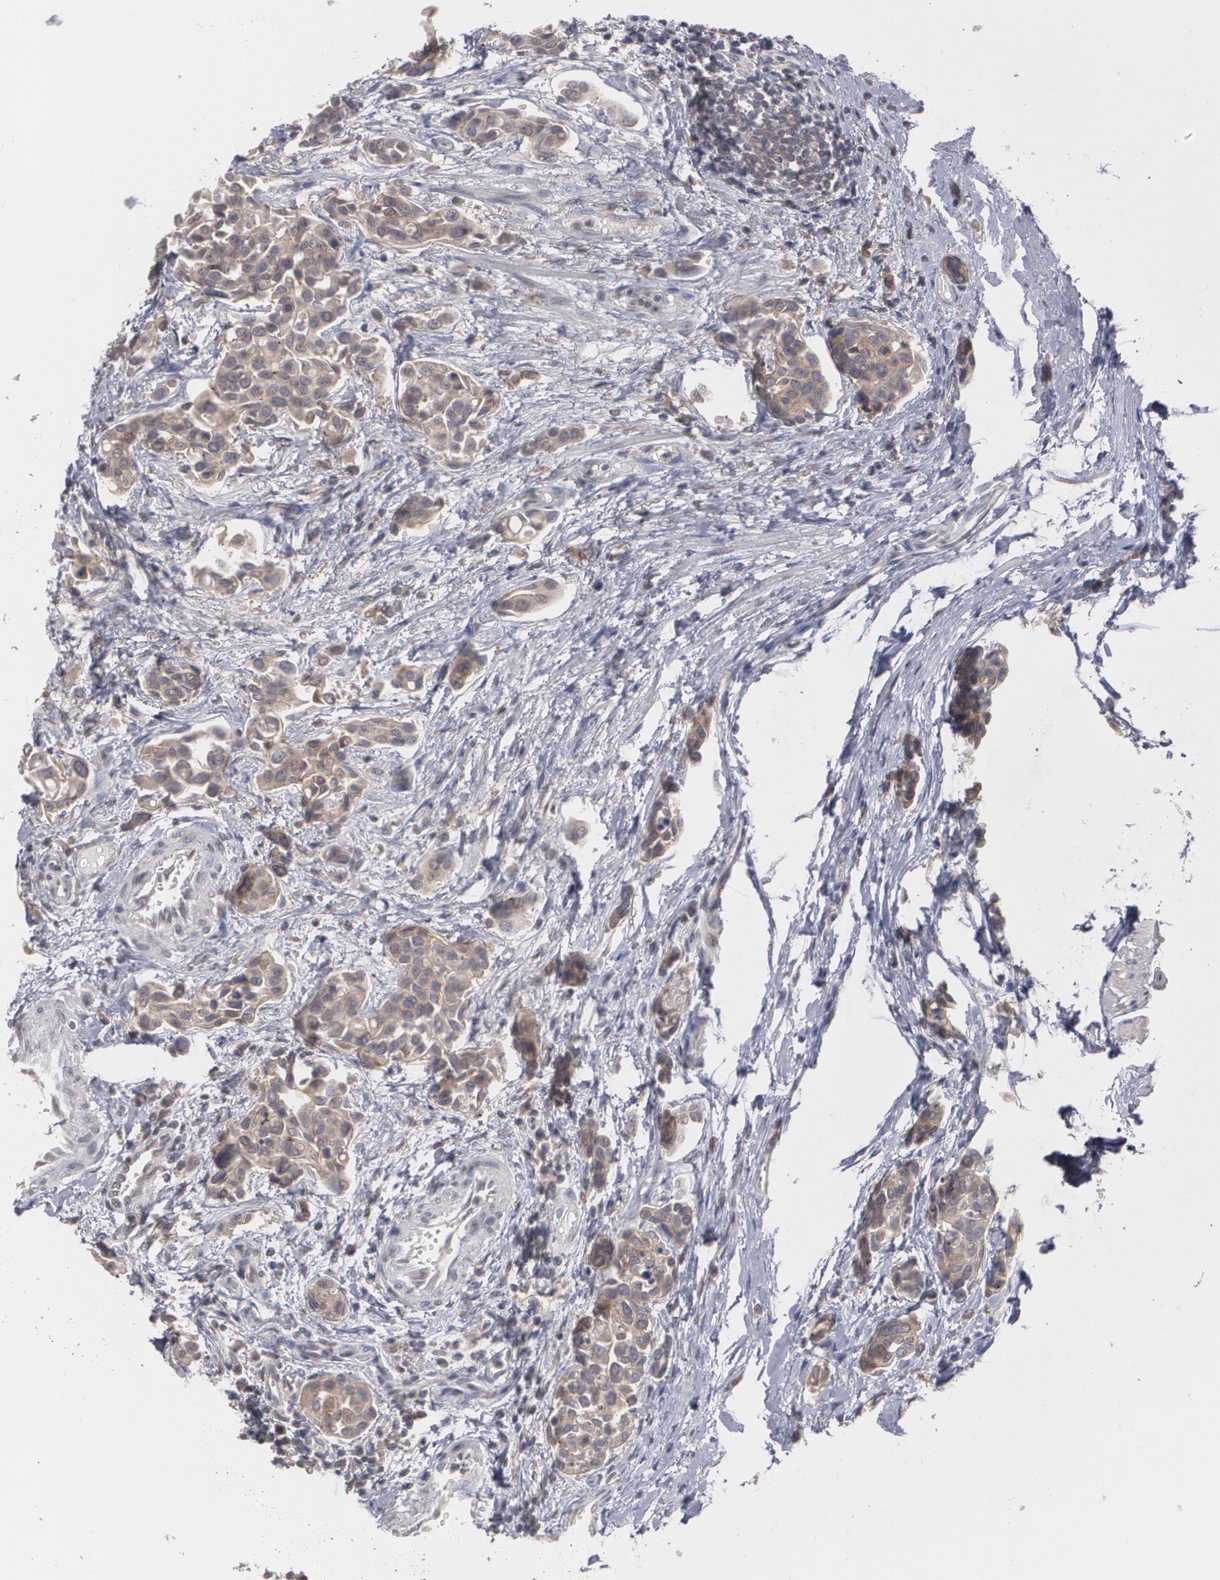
{"staining": {"intensity": "moderate", "quantity": ">75%", "location": "cytoplasmic/membranous"}, "tissue": "urothelial cancer", "cell_type": "Tumor cells", "image_type": "cancer", "snomed": [{"axis": "morphology", "description": "Urothelial carcinoma, High grade"}, {"axis": "topography", "description": "Urinary bladder"}], "caption": "Immunohistochemistry (IHC) histopathology image of neoplastic tissue: human urothelial cancer stained using immunohistochemistry (IHC) reveals medium levels of moderate protein expression localized specifically in the cytoplasmic/membranous of tumor cells, appearing as a cytoplasmic/membranous brown color.", "gene": "ARF6", "patient": {"sex": "male", "age": 78}}